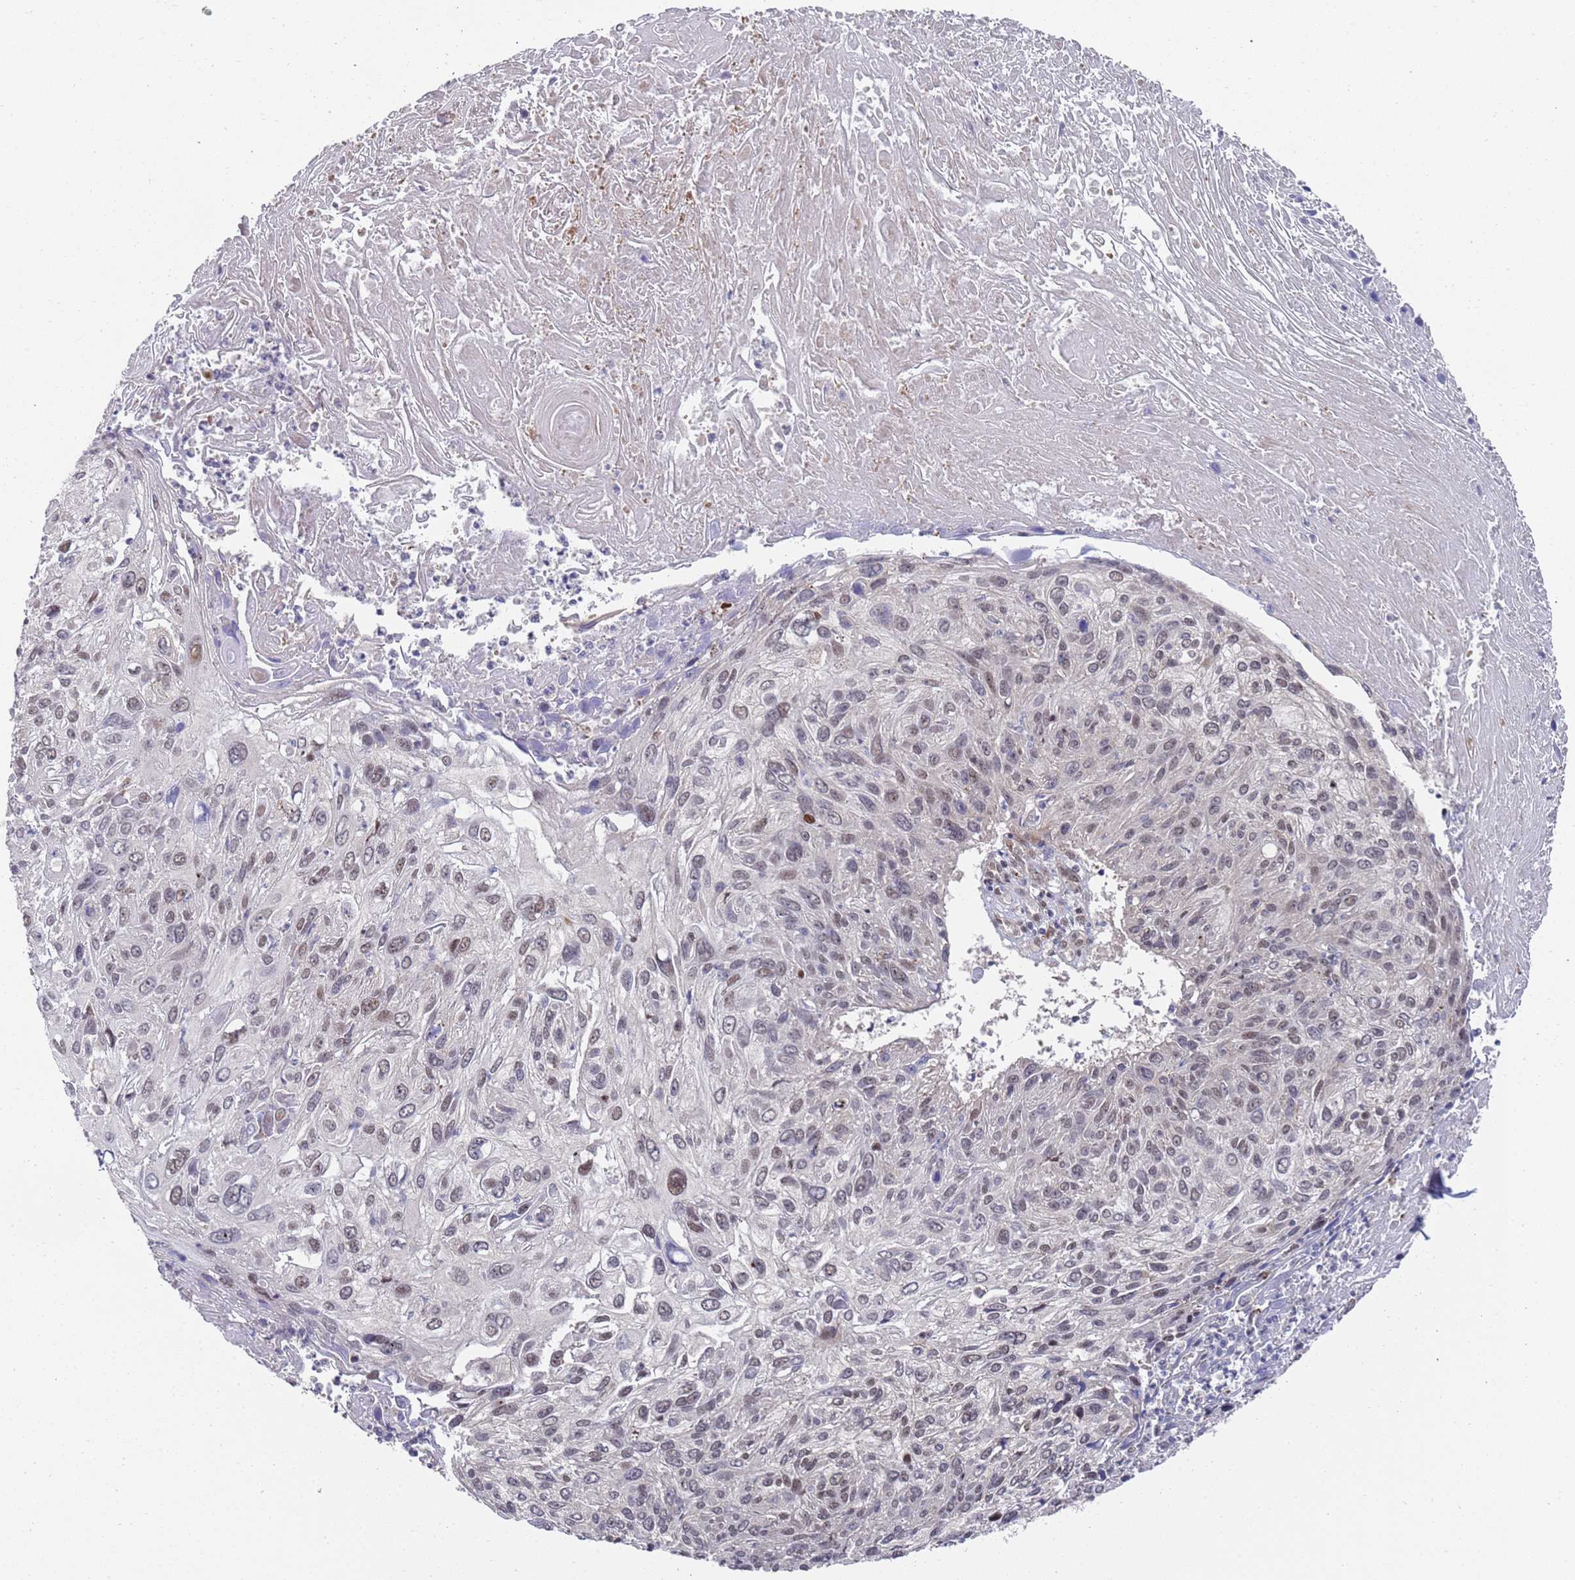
{"staining": {"intensity": "weak", "quantity": "25%-75%", "location": "nuclear"}, "tissue": "cervical cancer", "cell_type": "Tumor cells", "image_type": "cancer", "snomed": [{"axis": "morphology", "description": "Squamous cell carcinoma, NOS"}, {"axis": "topography", "description": "Cervix"}], "caption": "Human cervical cancer stained with a brown dye reveals weak nuclear positive positivity in about 25%-75% of tumor cells.", "gene": "COPS6", "patient": {"sex": "female", "age": 51}}